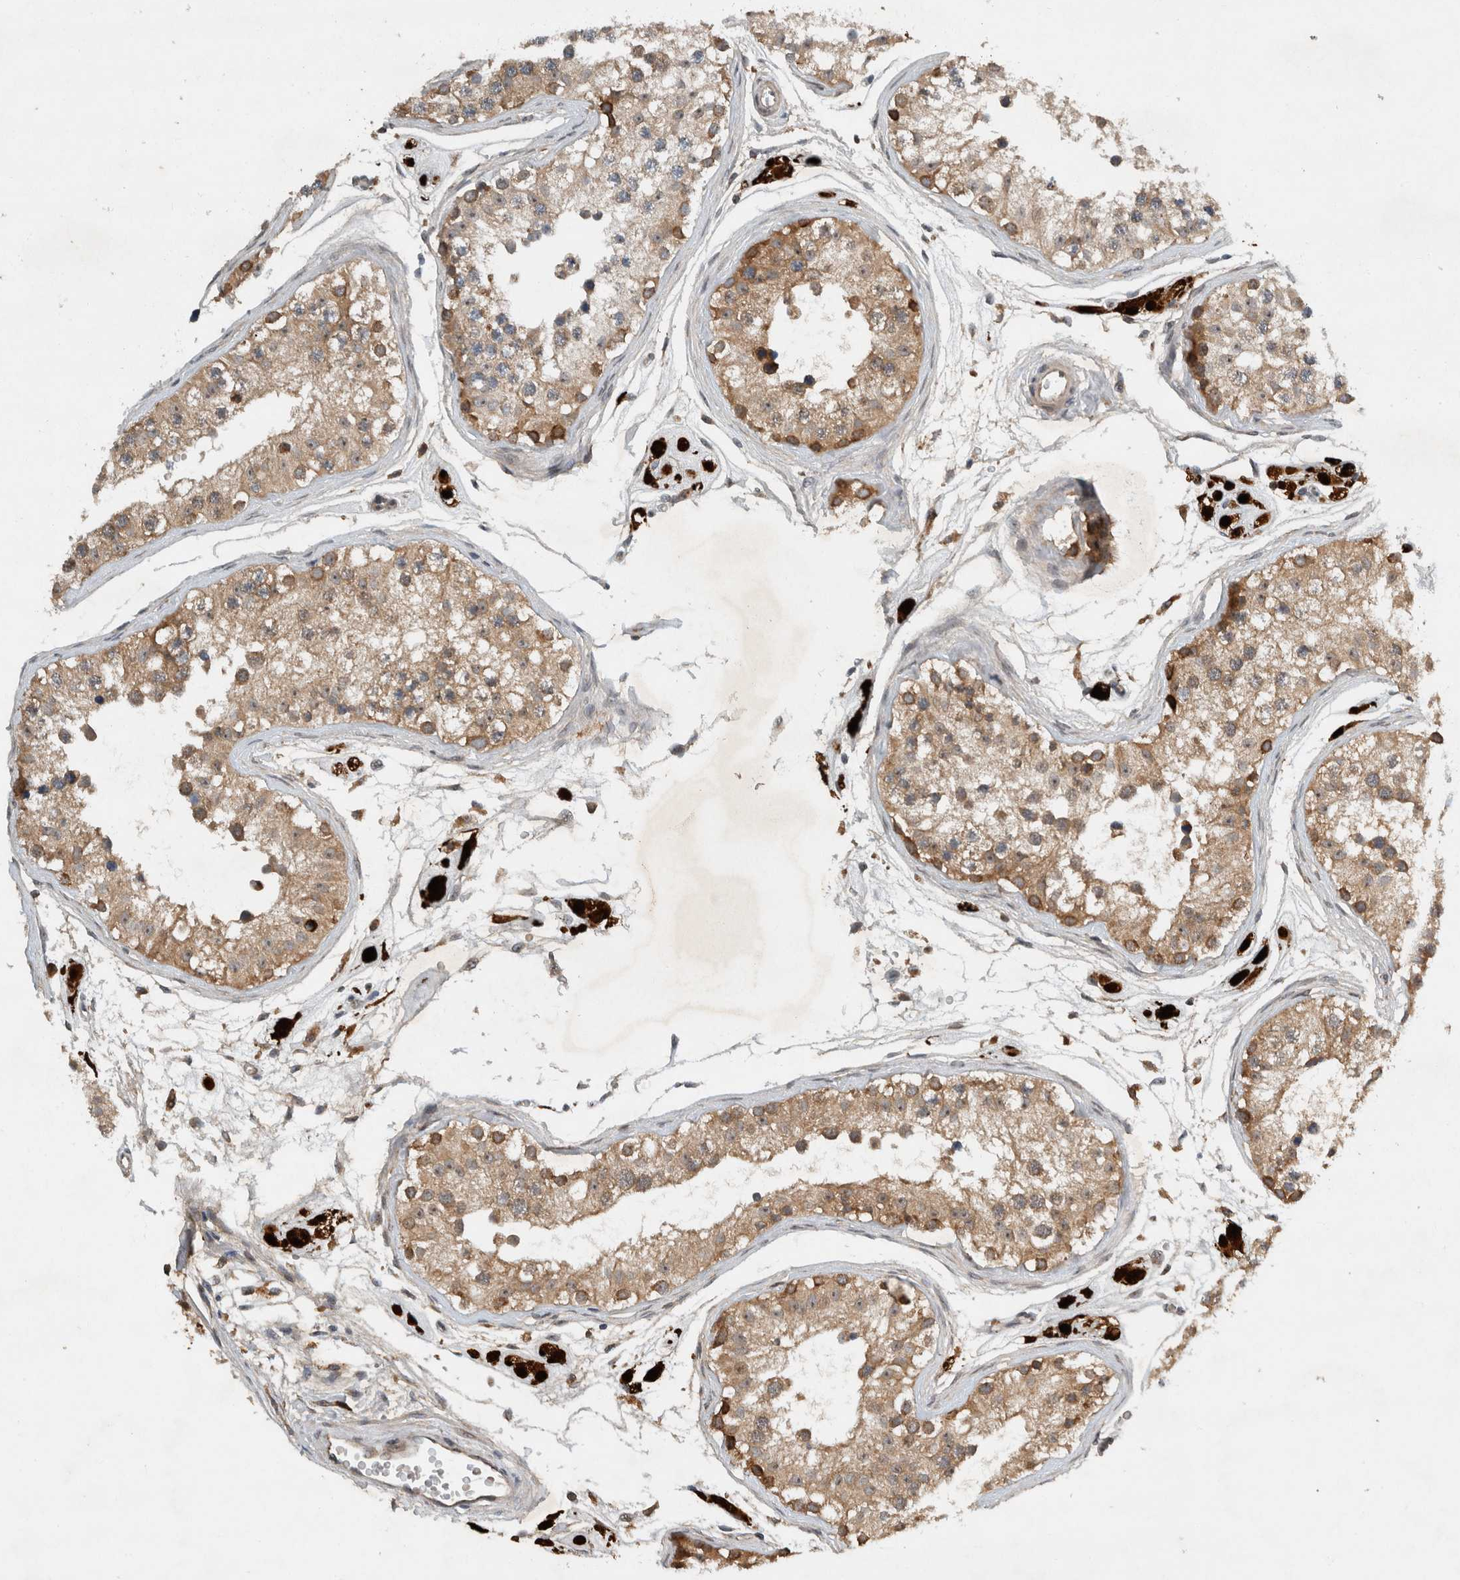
{"staining": {"intensity": "moderate", "quantity": ">75%", "location": "cytoplasmic/membranous"}, "tissue": "testis", "cell_type": "Cells in seminiferous ducts", "image_type": "normal", "snomed": [{"axis": "morphology", "description": "Normal tissue, NOS"}, {"axis": "morphology", "description": "Adenocarcinoma, metastatic, NOS"}, {"axis": "topography", "description": "Testis"}], "caption": "Immunohistochemical staining of normal testis demonstrates >75% levels of moderate cytoplasmic/membranous protein positivity in about >75% of cells in seminiferous ducts.", "gene": "GPR137B", "patient": {"sex": "male", "age": 26}}